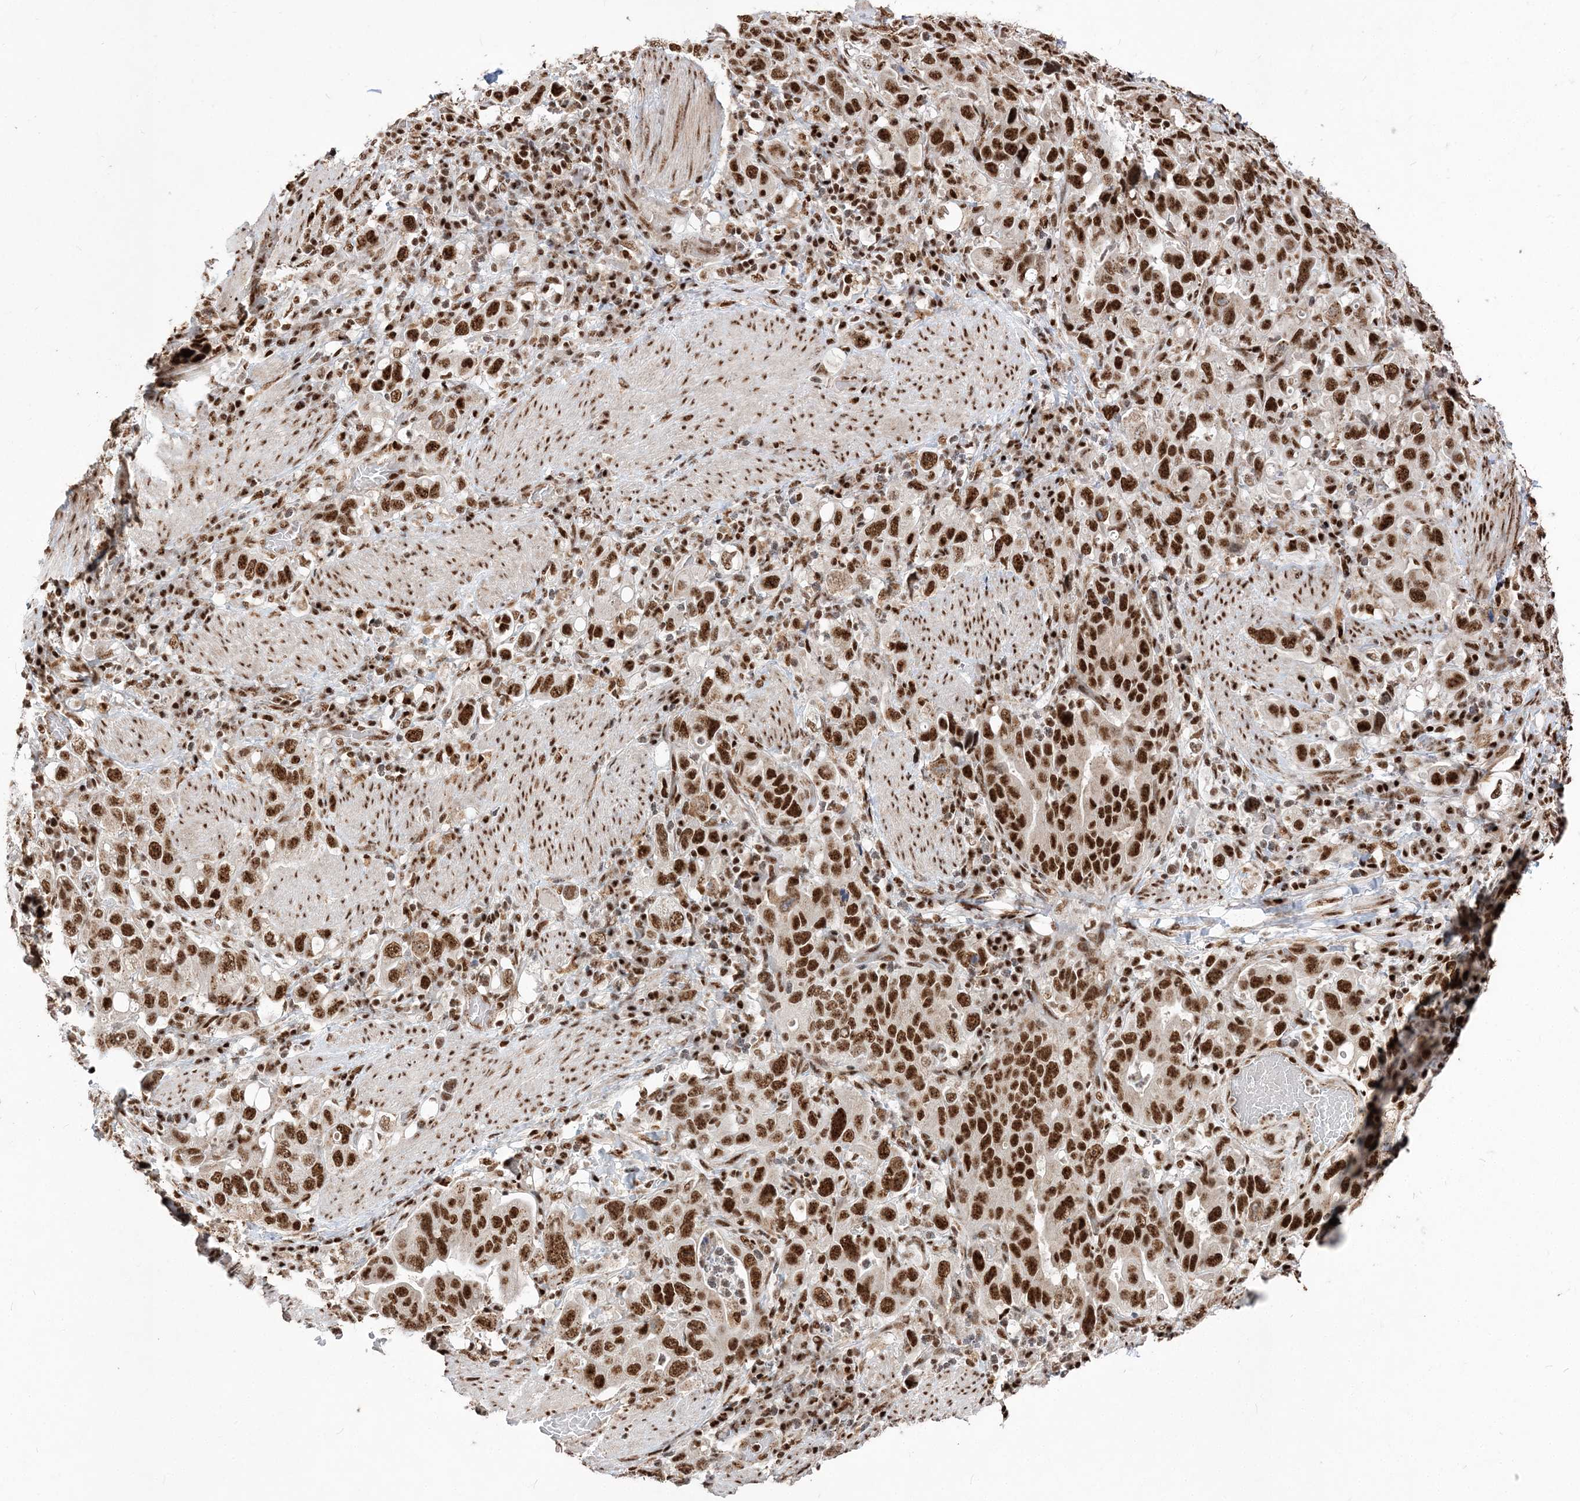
{"staining": {"intensity": "strong", "quantity": ">75%", "location": "nuclear"}, "tissue": "stomach cancer", "cell_type": "Tumor cells", "image_type": "cancer", "snomed": [{"axis": "morphology", "description": "Adenocarcinoma, NOS"}, {"axis": "topography", "description": "Stomach, upper"}], "caption": "Stomach adenocarcinoma was stained to show a protein in brown. There is high levels of strong nuclear positivity in about >75% of tumor cells. (IHC, brightfield microscopy, high magnification).", "gene": "RBM17", "patient": {"sex": "male", "age": 62}}